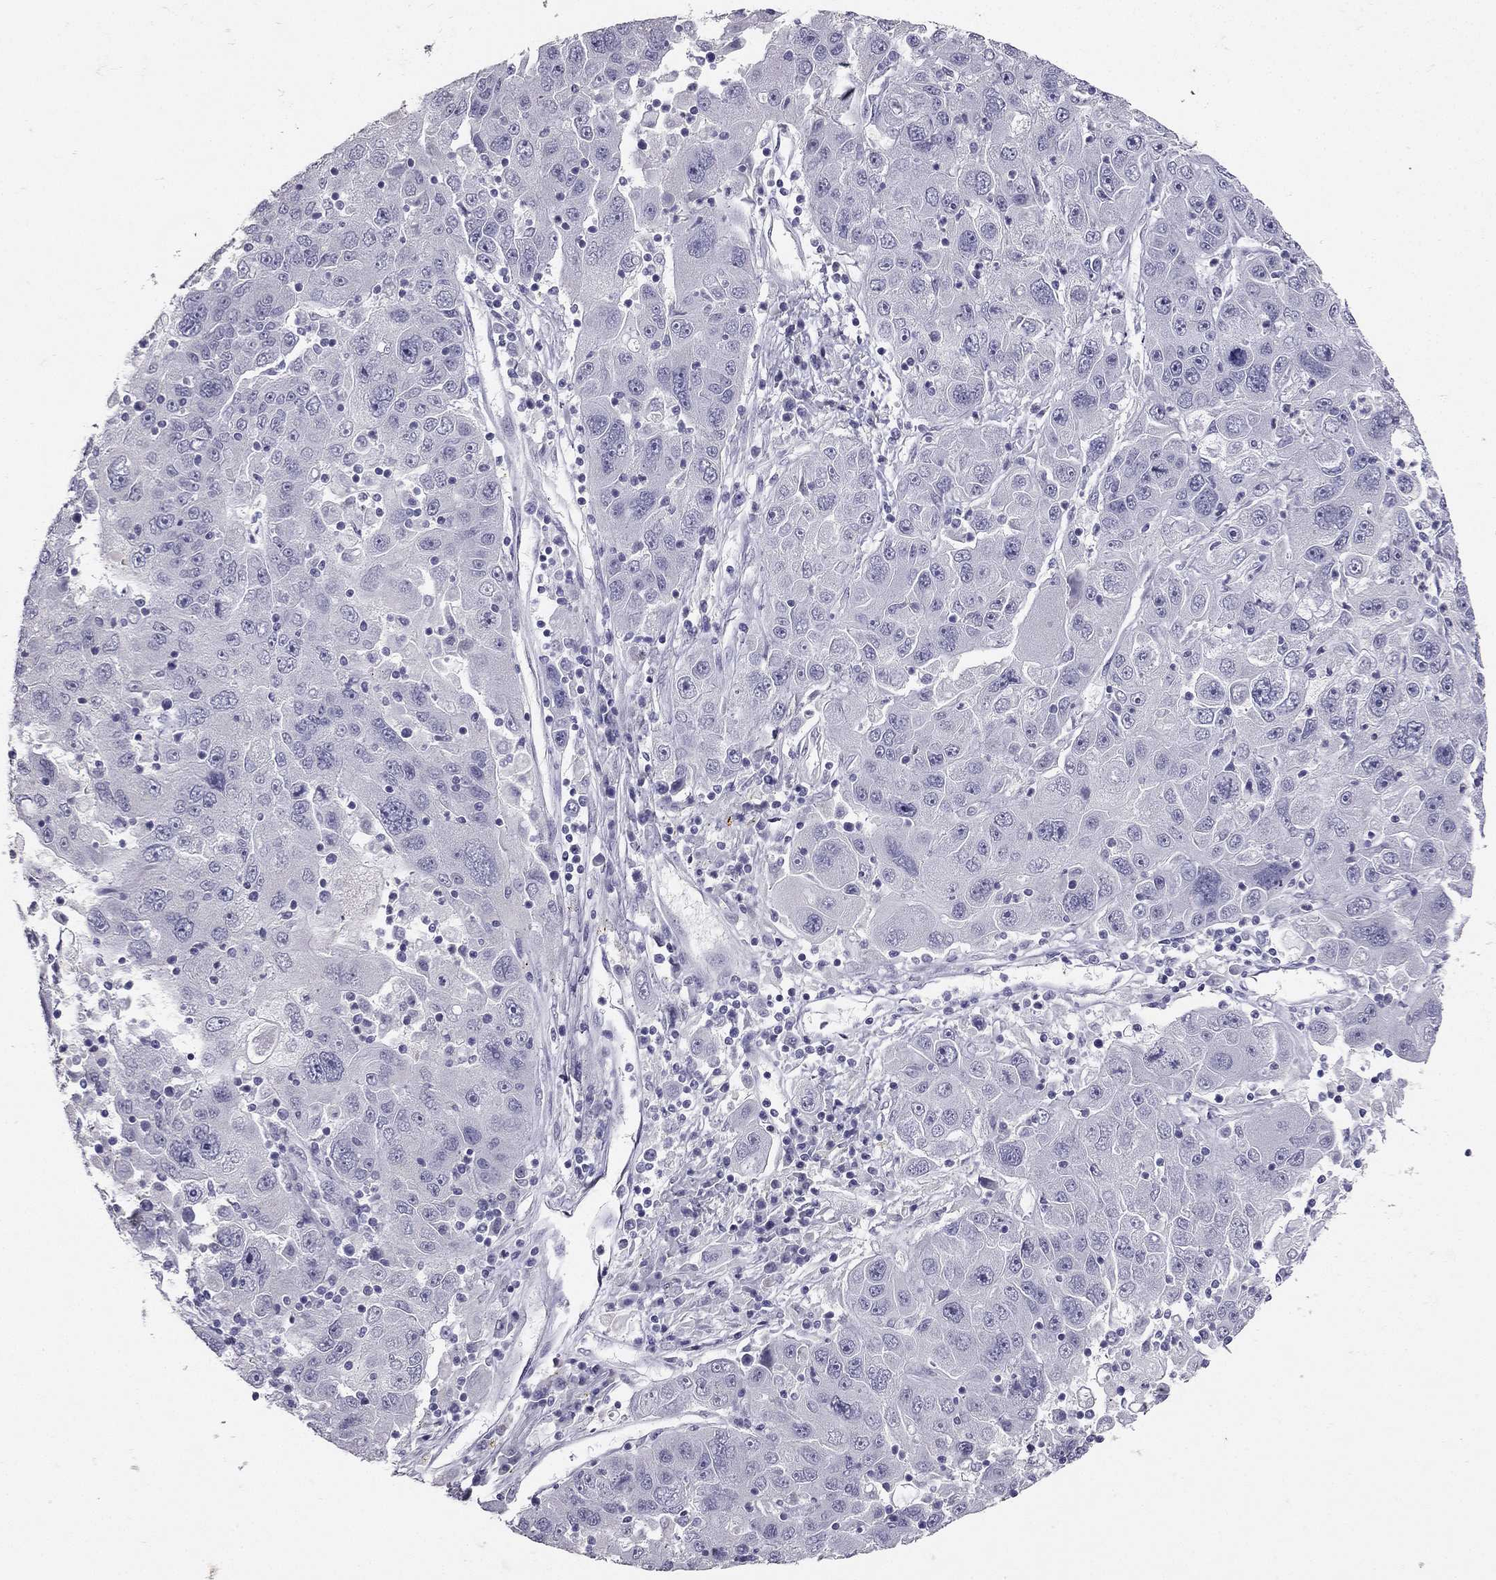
{"staining": {"intensity": "negative", "quantity": "none", "location": "none"}, "tissue": "stomach cancer", "cell_type": "Tumor cells", "image_type": "cancer", "snomed": [{"axis": "morphology", "description": "Adenocarcinoma, NOS"}, {"axis": "topography", "description": "Stomach"}], "caption": "Histopathology image shows no protein positivity in tumor cells of adenocarcinoma (stomach) tissue.", "gene": "CALB2", "patient": {"sex": "male", "age": 56}}